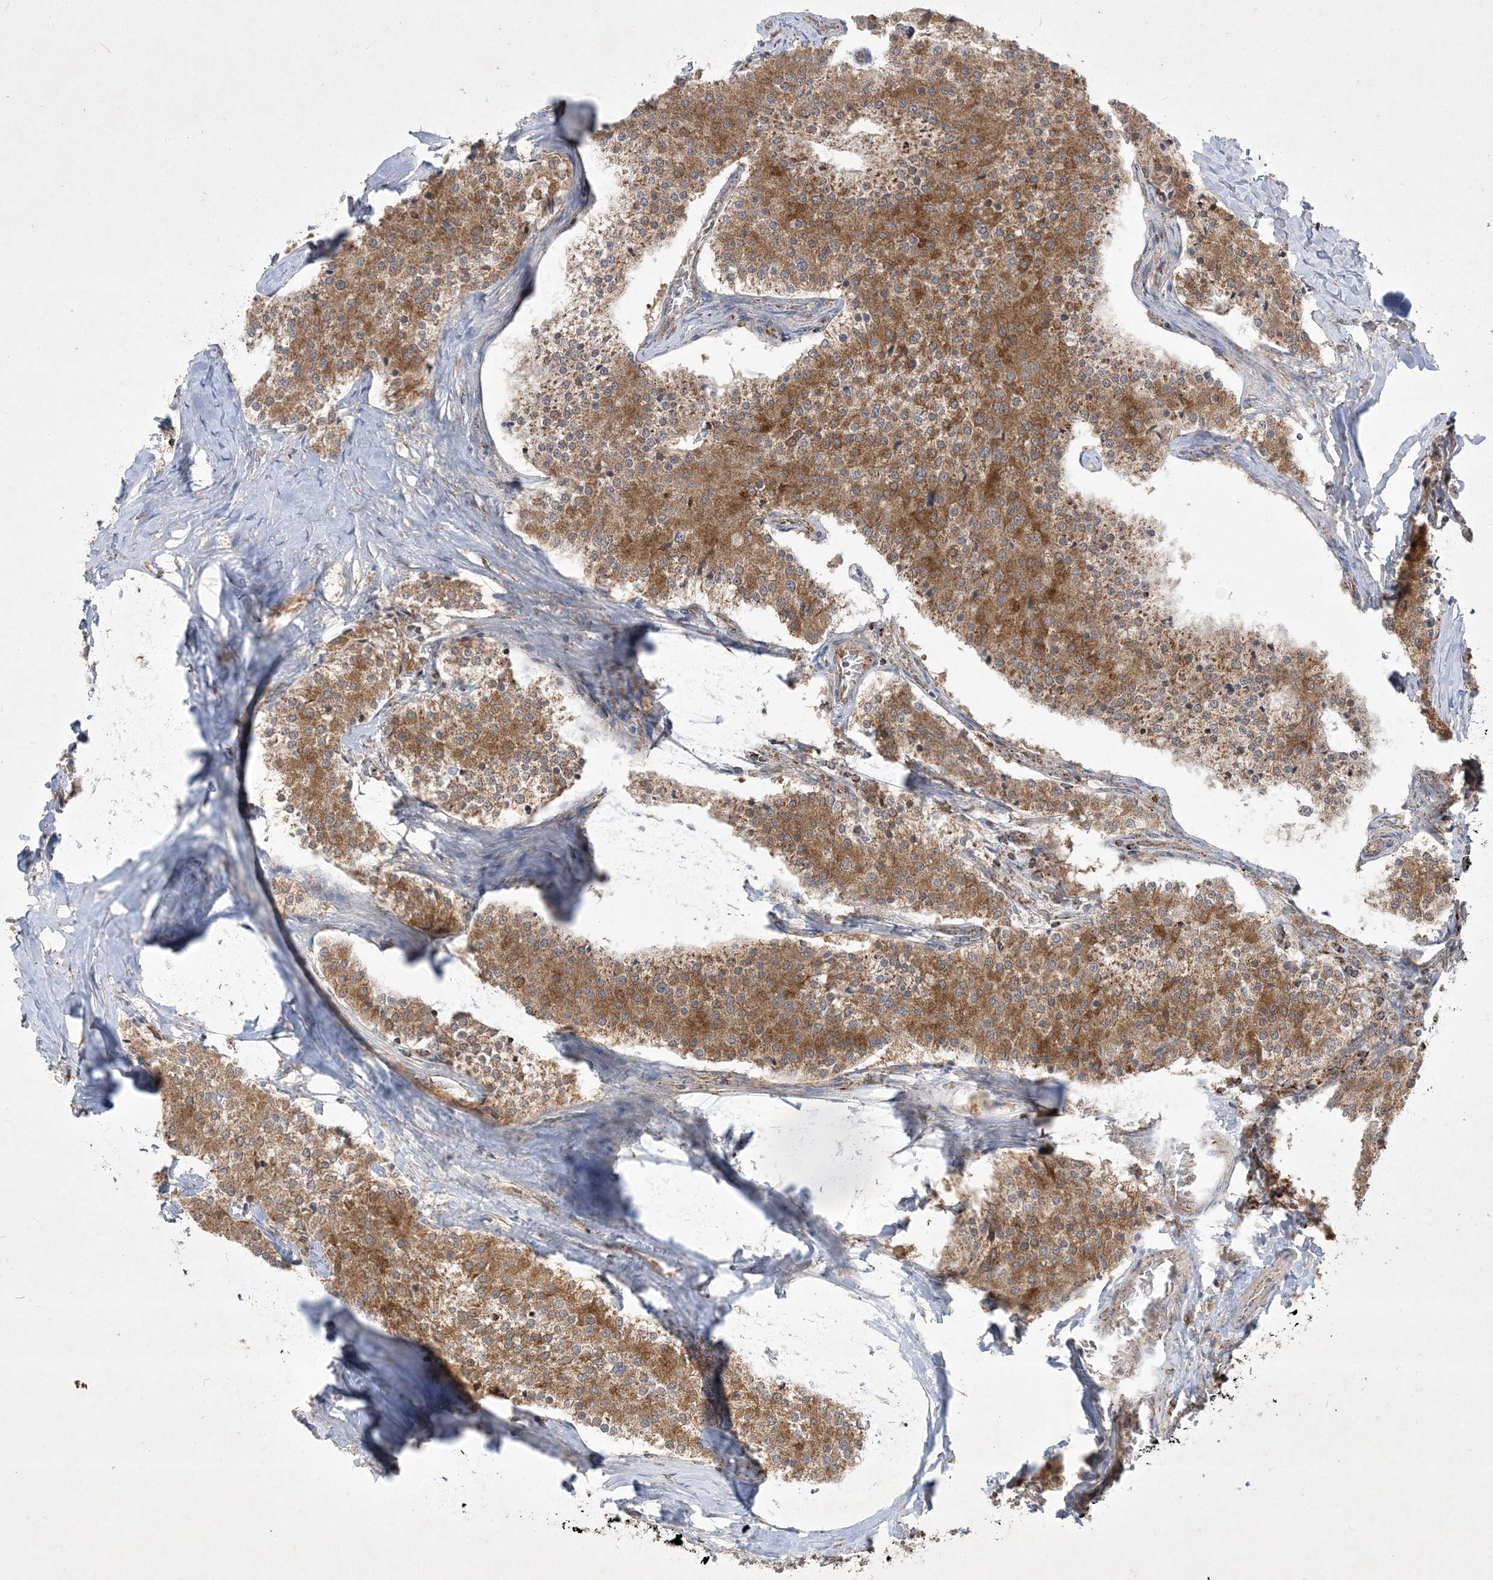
{"staining": {"intensity": "moderate", "quantity": ">75%", "location": "cytoplasmic/membranous"}, "tissue": "carcinoid", "cell_type": "Tumor cells", "image_type": "cancer", "snomed": [{"axis": "morphology", "description": "Carcinoid, malignant, NOS"}, {"axis": "topography", "description": "Colon"}], "caption": "A histopathology image of malignant carcinoid stained for a protein reveals moderate cytoplasmic/membranous brown staining in tumor cells.", "gene": "NDUFAF3", "patient": {"sex": "female", "age": 52}}